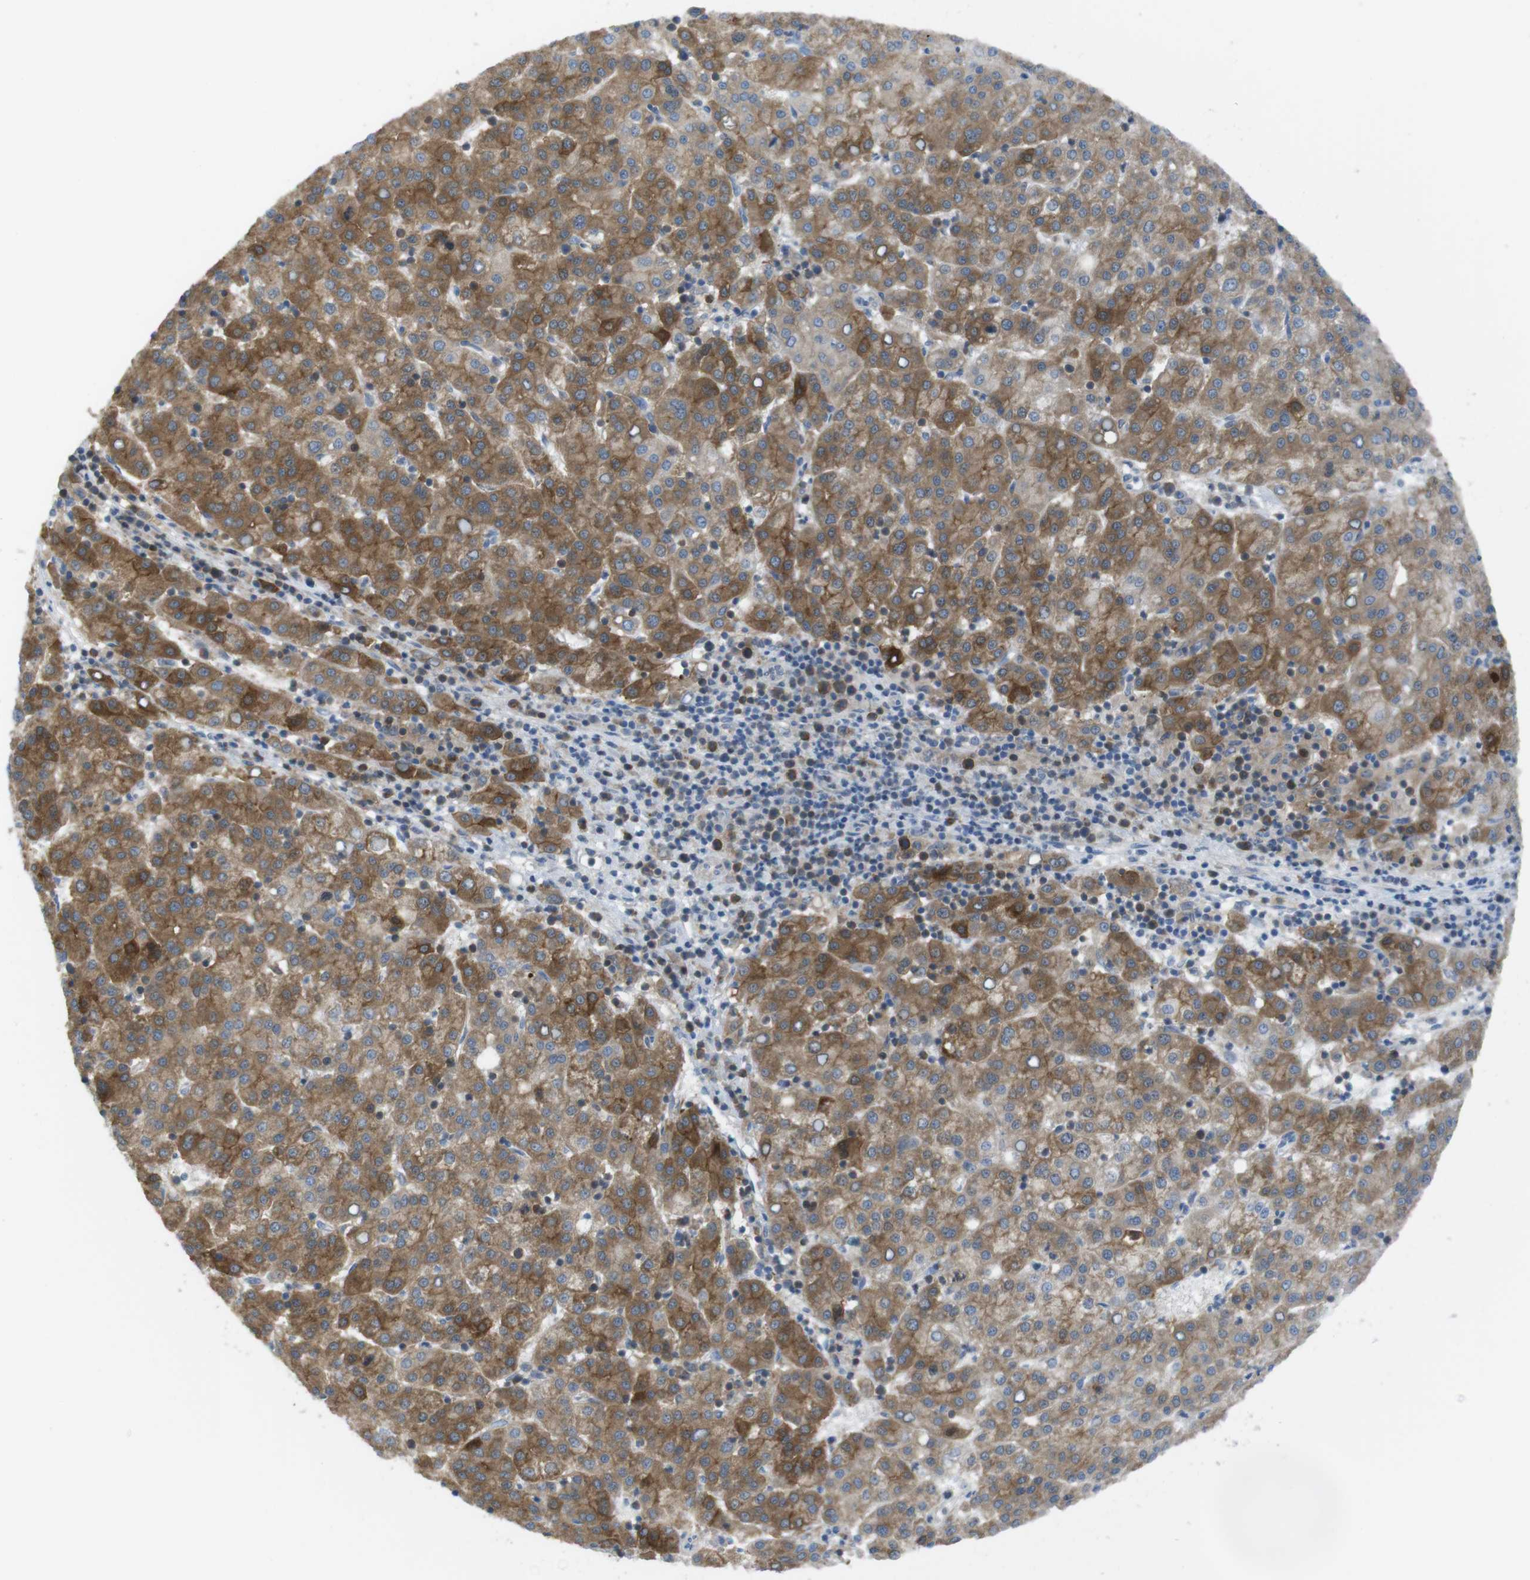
{"staining": {"intensity": "moderate", "quantity": ">75%", "location": "cytoplasmic/membranous"}, "tissue": "liver cancer", "cell_type": "Tumor cells", "image_type": "cancer", "snomed": [{"axis": "morphology", "description": "Carcinoma, Hepatocellular, NOS"}, {"axis": "topography", "description": "Liver"}], "caption": "Protein positivity by immunohistochemistry shows moderate cytoplasmic/membranous staining in approximately >75% of tumor cells in liver cancer (hepatocellular carcinoma).", "gene": "MTHFD1", "patient": {"sex": "female", "age": 58}}